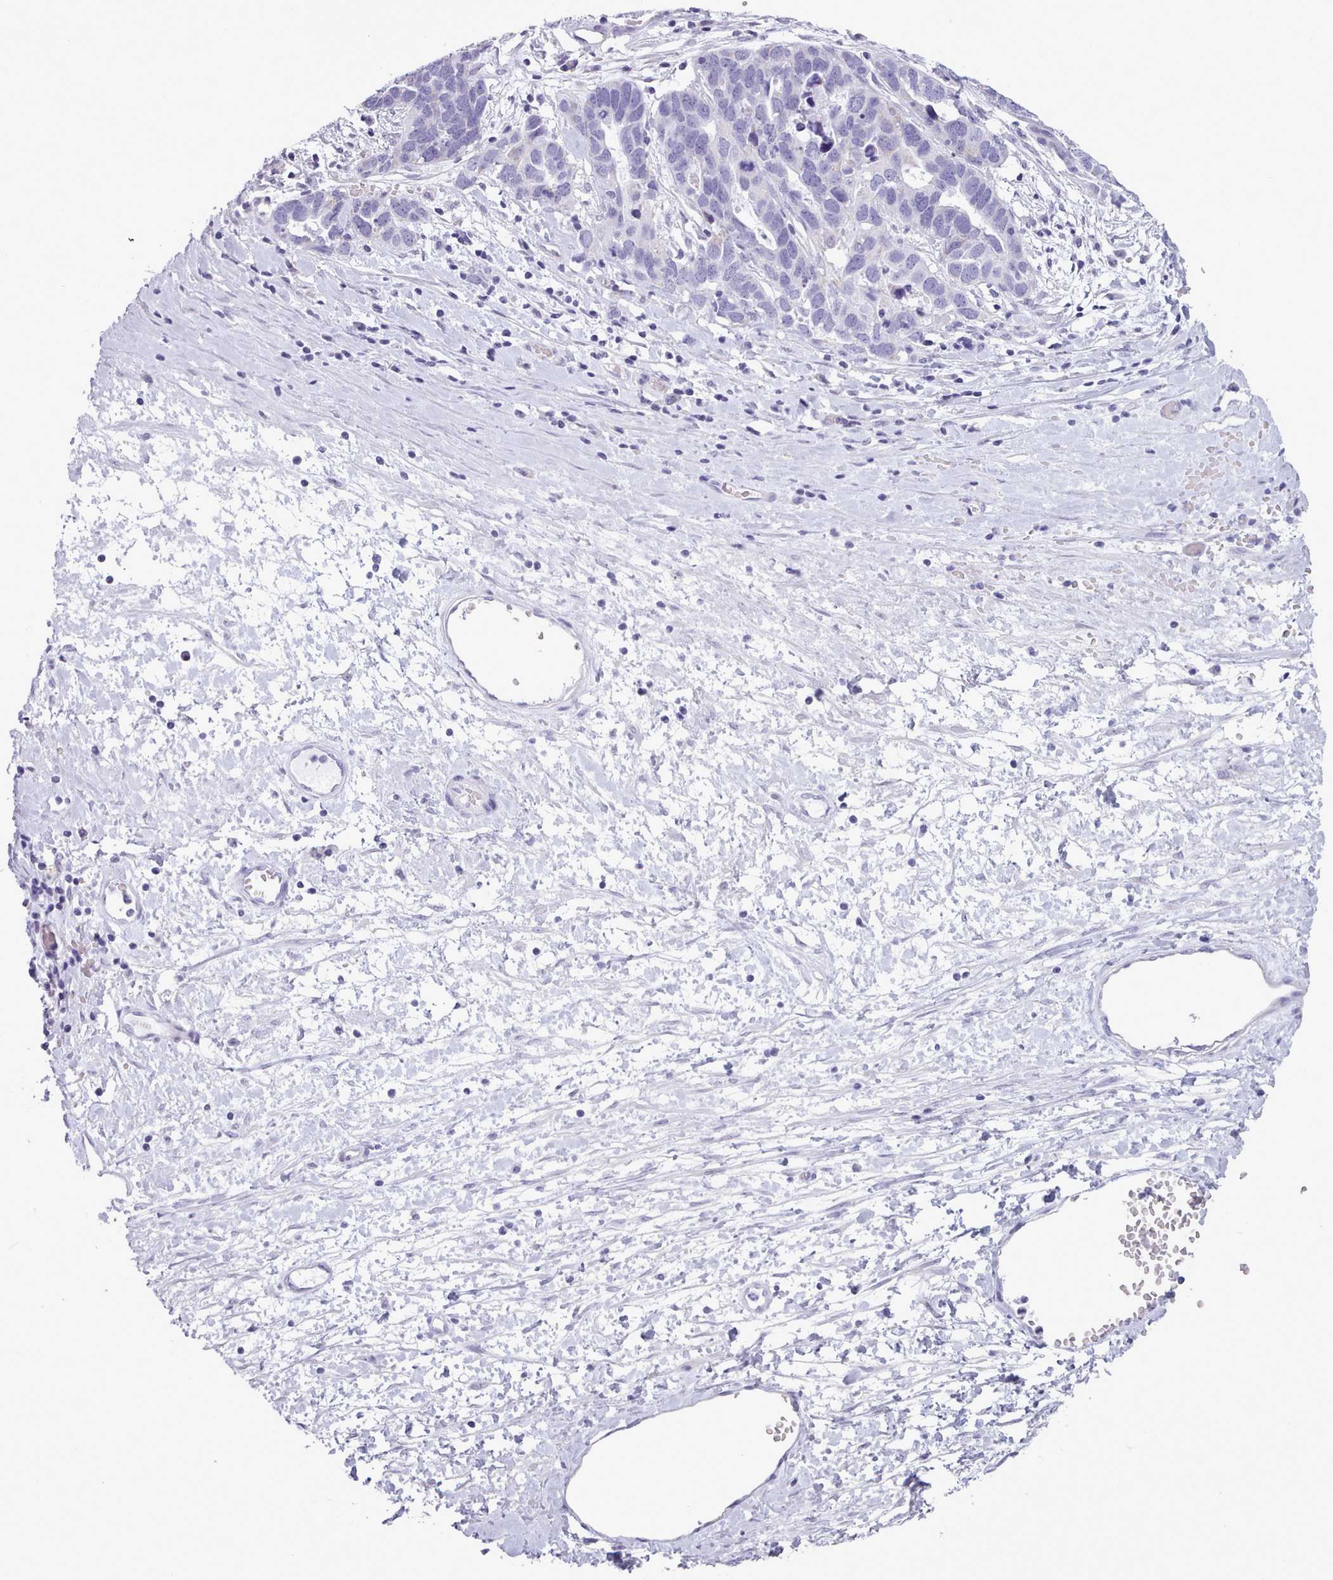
{"staining": {"intensity": "negative", "quantity": "none", "location": "none"}, "tissue": "ovarian cancer", "cell_type": "Tumor cells", "image_type": "cancer", "snomed": [{"axis": "morphology", "description": "Cystadenocarcinoma, serous, NOS"}, {"axis": "topography", "description": "Ovary"}], "caption": "The histopathology image reveals no significant expression in tumor cells of serous cystadenocarcinoma (ovarian).", "gene": "FBXO48", "patient": {"sex": "female", "age": 54}}